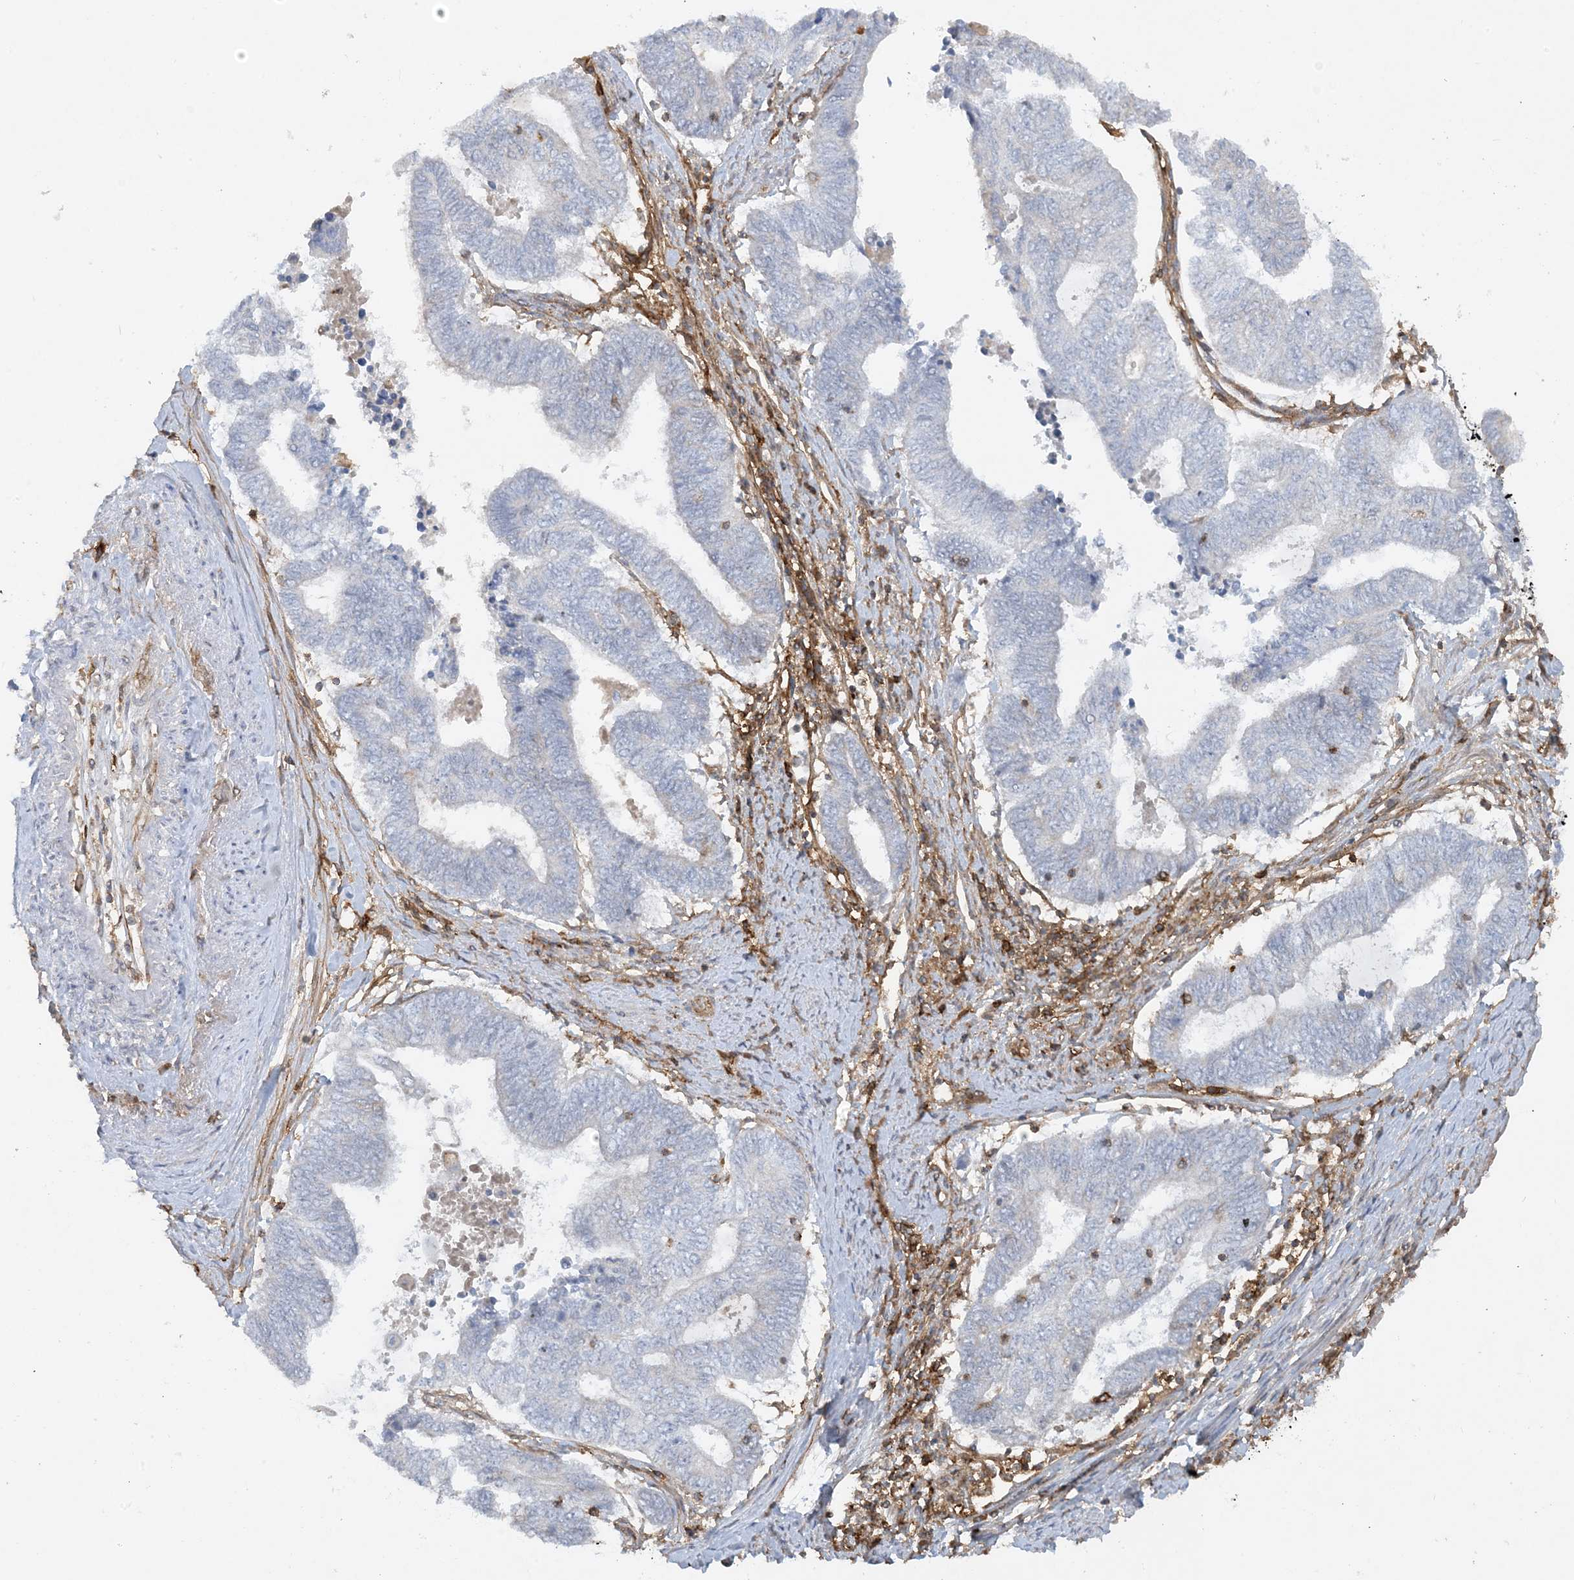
{"staining": {"intensity": "negative", "quantity": "none", "location": "none"}, "tissue": "endometrial cancer", "cell_type": "Tumor cells", "image_type": "cancer", "snomed": [{"axis": "morphology", "description": "Adenocarcinoma, NOS"}, {"axis": "topography", "description": "Uterus"}, {"axis": "topography", "description": "Endometrium"}], "caption": "IHC photomicrograph of neoplastic tissue: human endometrial cancer stained with DAB (3,3'-diaminobenzidine) displays no significant protein staining in tumor cells.", "gene": "HLA-E", "patient": {"sex": "female", "age": 70}}